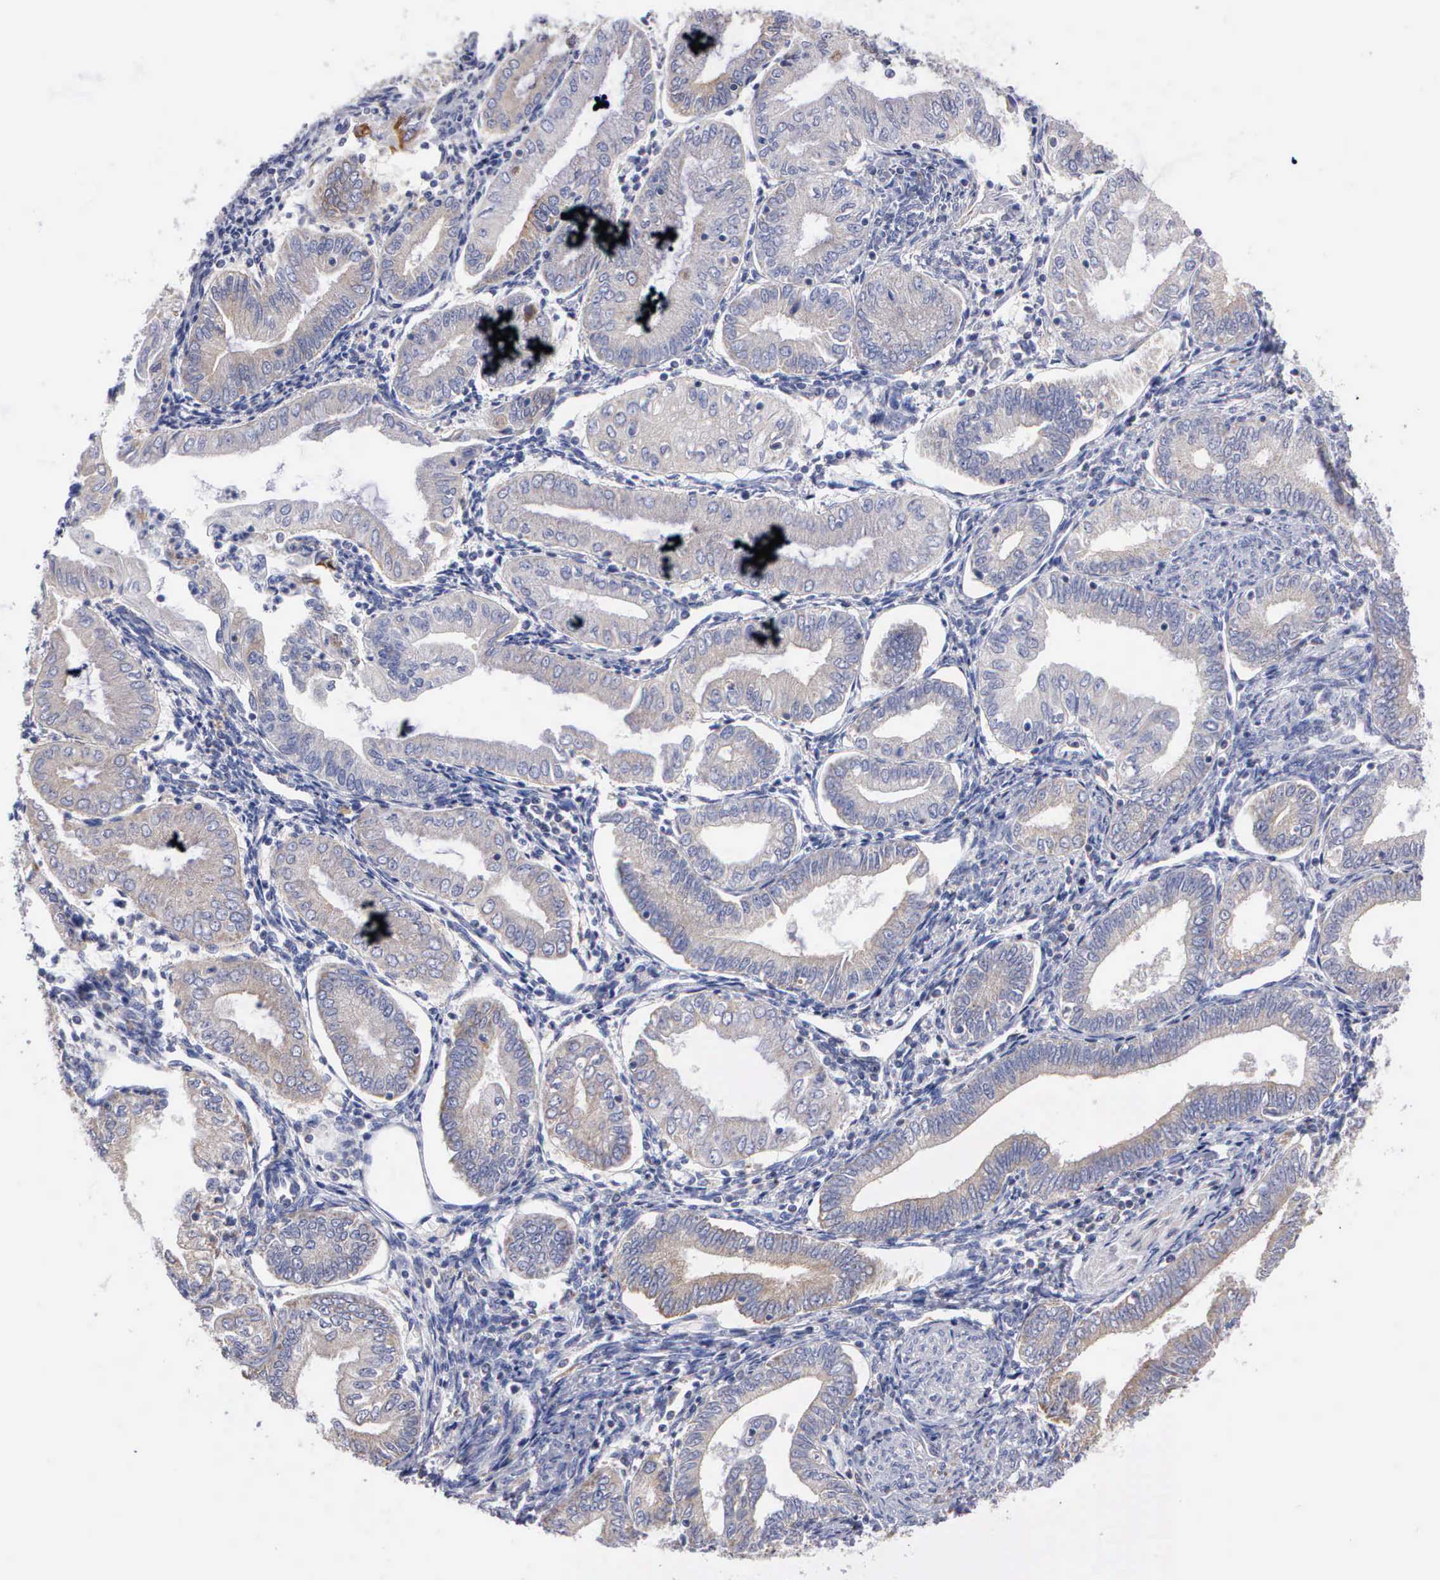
{"staining": {"intensity": "weak", "quantity": ">75%", "location": "cytoplasmic/membranous"}, "tissue": "endometrial cancer", "cell_type": "Tumor cells", "image_type": "cancer", "snomed": [{"axis": "morphology", "description": "Adenocarcinoma, NOS"}, {"axis": "topography", "description": "Endometrium"}], "caption": "There is low levels of weak cytoplasmic/membranous staining in tumor cells of endometrial cancer (adenocarcinoma), as demonstrated by immunohistochemical staining (brown color).", "gene": "PTGS2", "patient": {"sex": "female", "age": 55}}